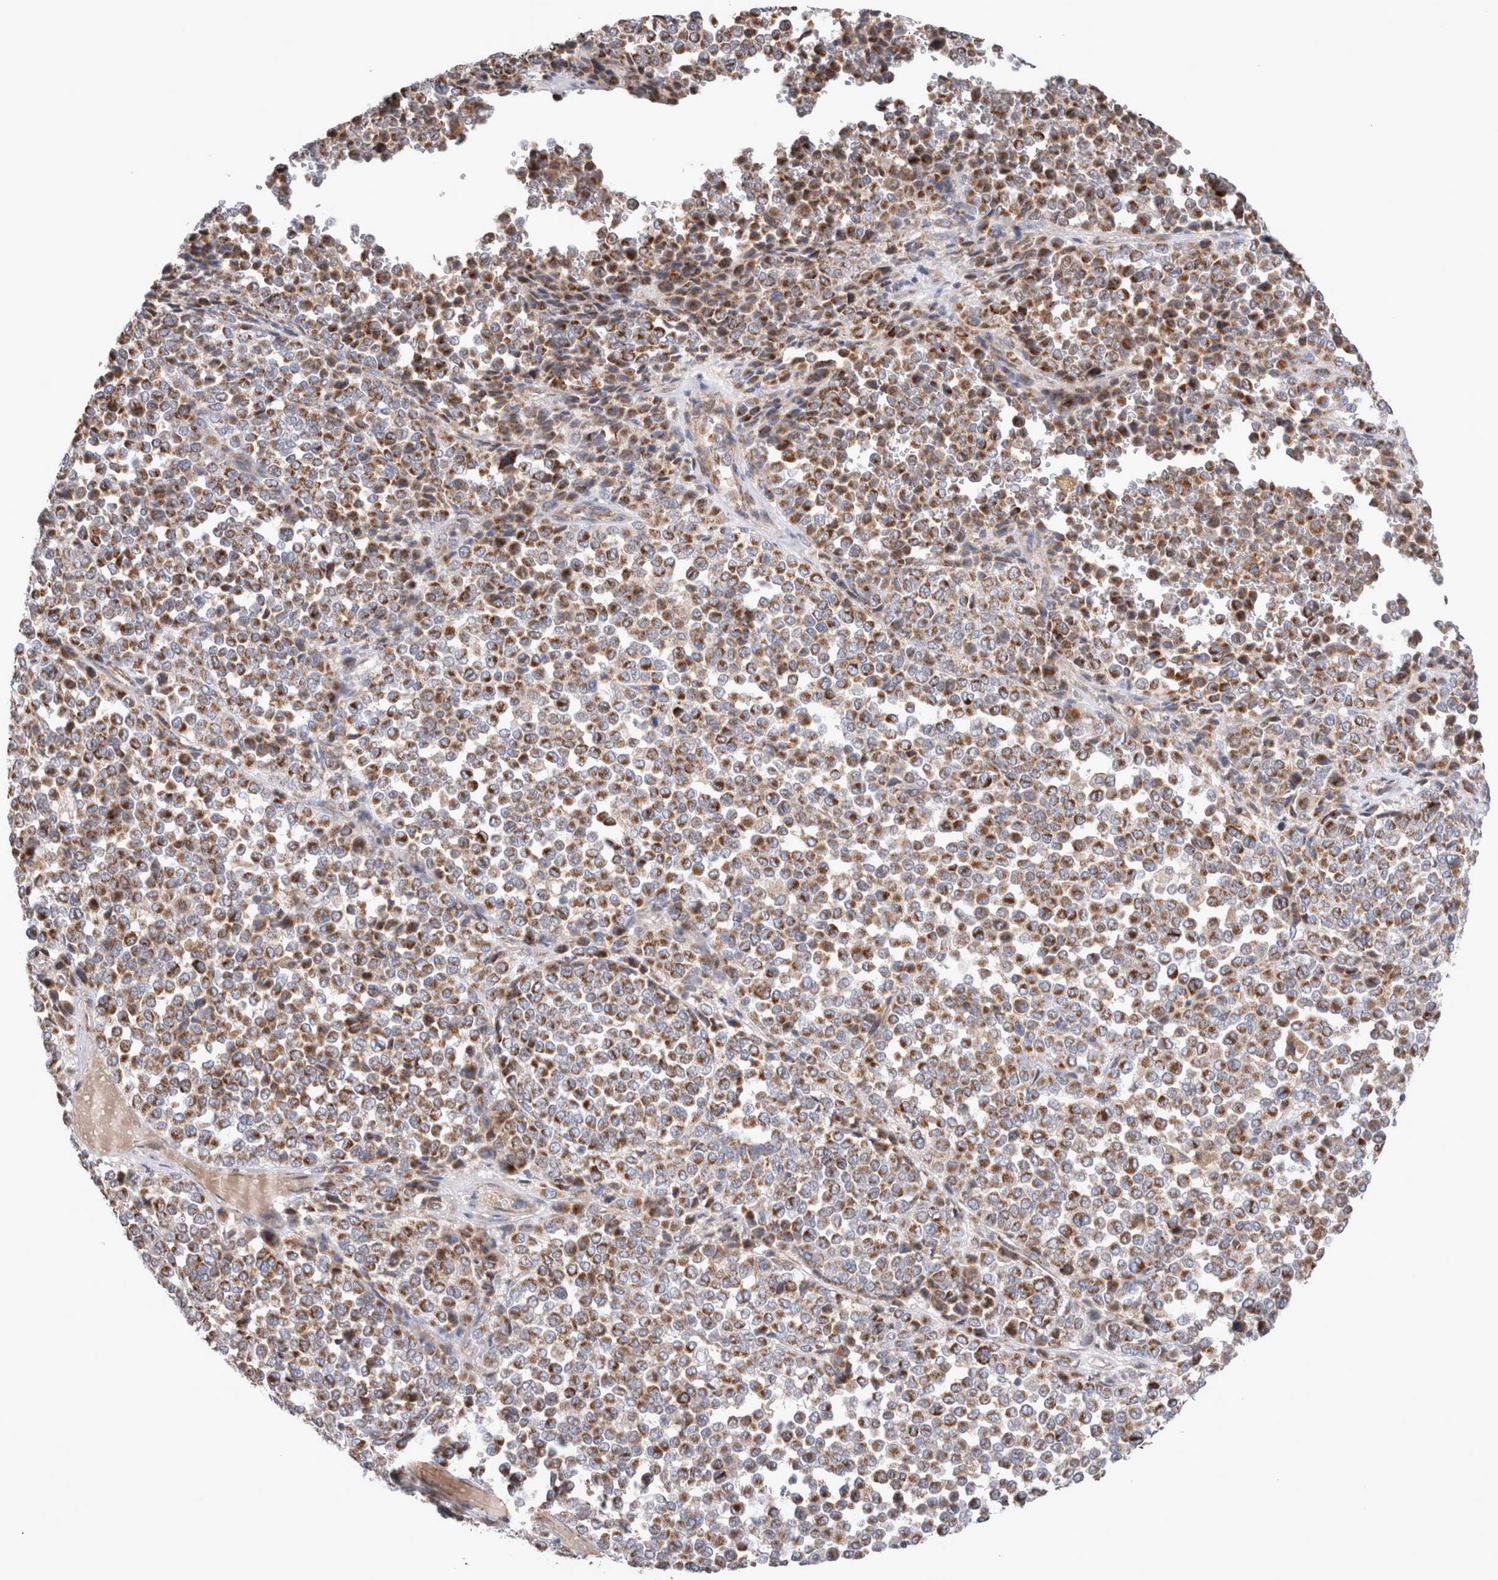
{"staining": {"intensity": "moderate", "quantity": ">75%", "location": "cytoplasmic/membranous"}, "tissue": "melanoma", "cell_type": "Tumor cells", "image_type": "cancer", "snomed": [{"axis": "morphology", "description": "Malignant melanoma, Metastatic site"}, {"axis": "topography", "description": "Pancreas"}], "caption": "Melanoma stained with immunohistochemistry displays moderate cytoplasmic/membranous staining in about >75% of tumor cells.", "gene": "MRPS28", "patient": {"sex": "female", "age": 30}}